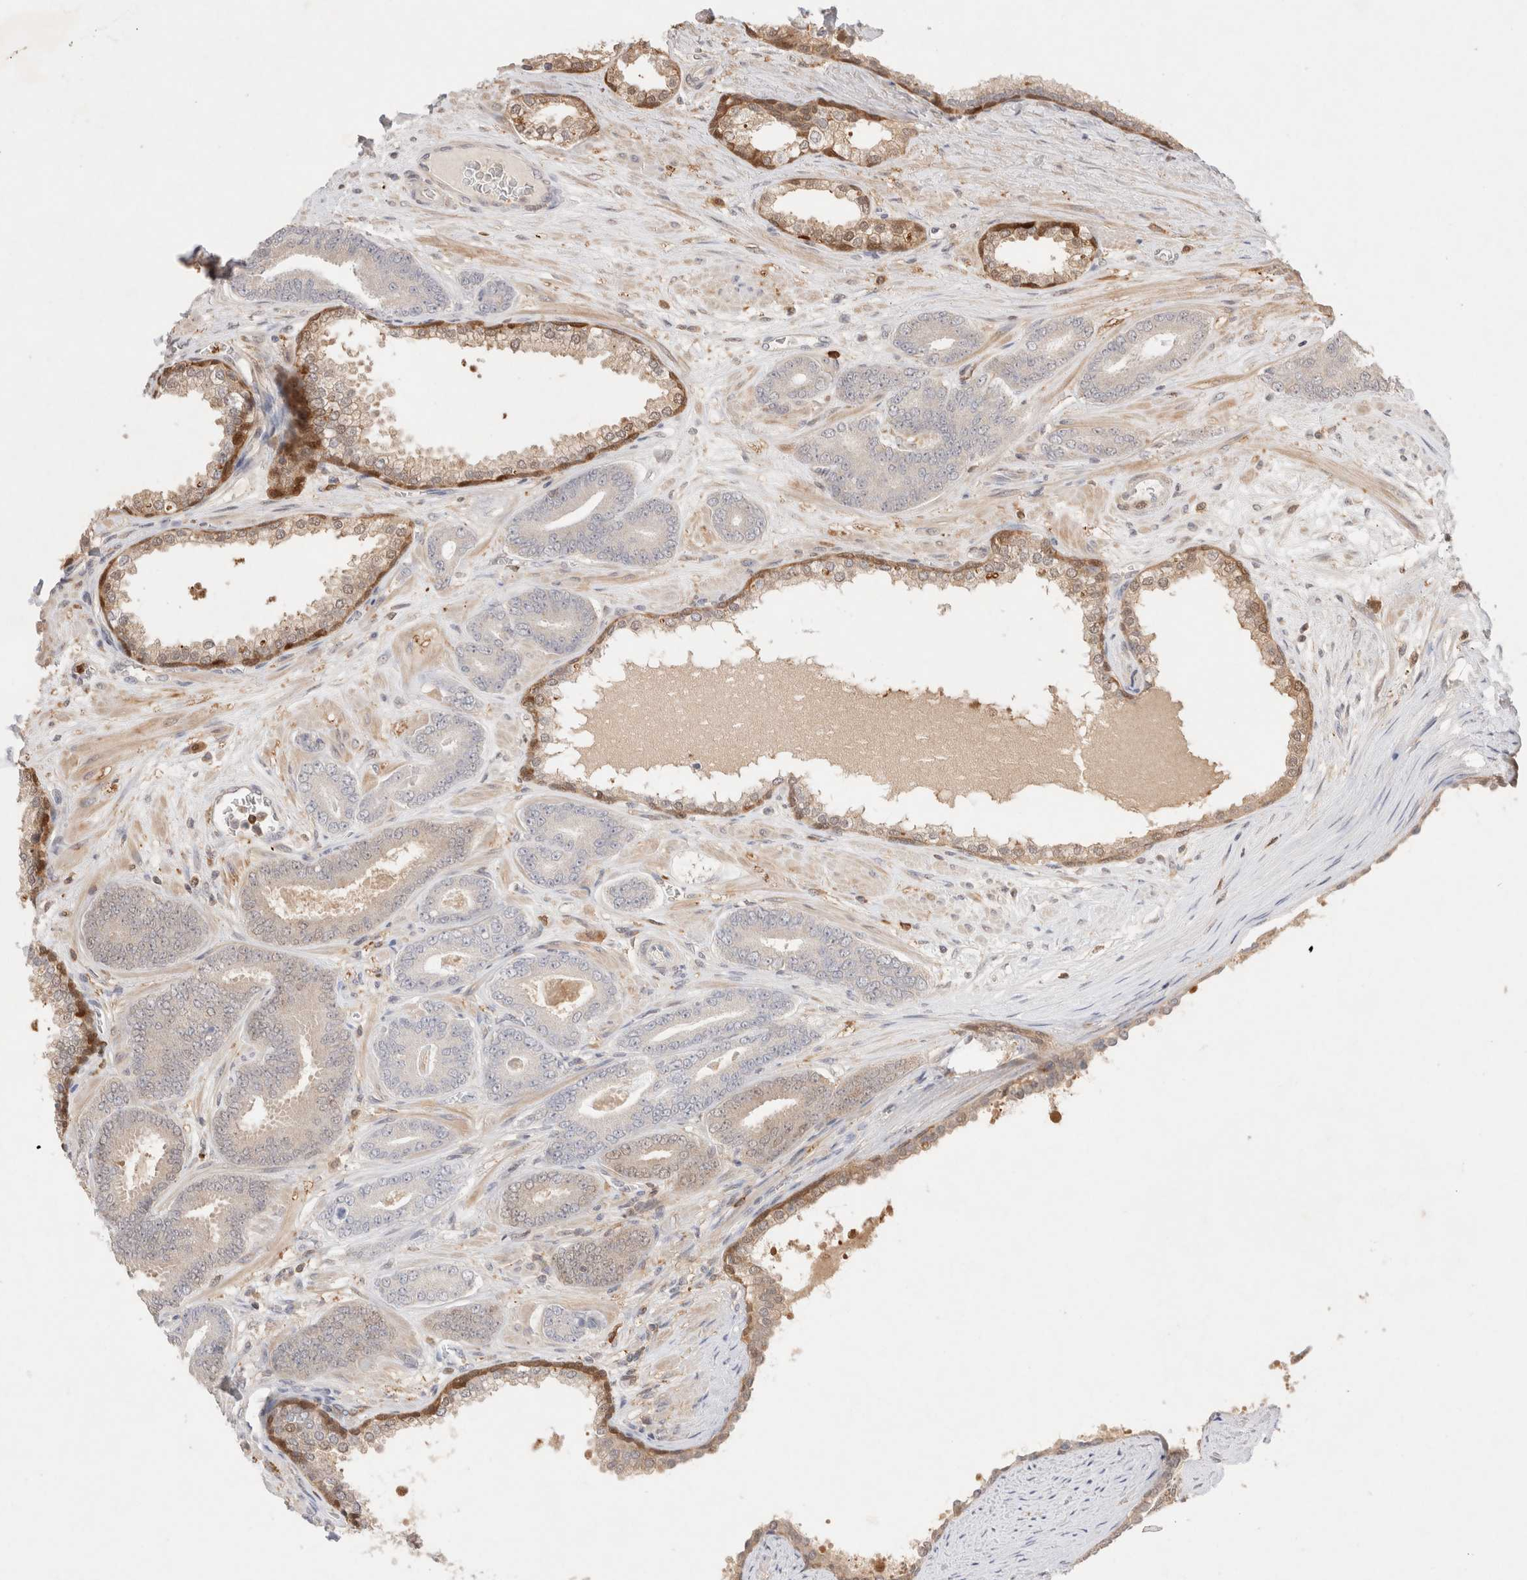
{"staining": {"intensity": "negative", "quantity": "none", "location": "none"}, "tissue": "prostate cancer", "cell_type": "Tumor cells", "image_type": "cancer", "snomed": [{"axis": "morphology", "description": "Adenocarcinoma, Low grade"}, {"axis": "topography", "description": "Prostate"}], "caption": "Immunohistochemical staining of human adenocarcinoma (low-grade) (prostate) displays no significant positivity in tumor cells.", "gene": "STARD10", "patient": {"sex": "male", "age": 62}}